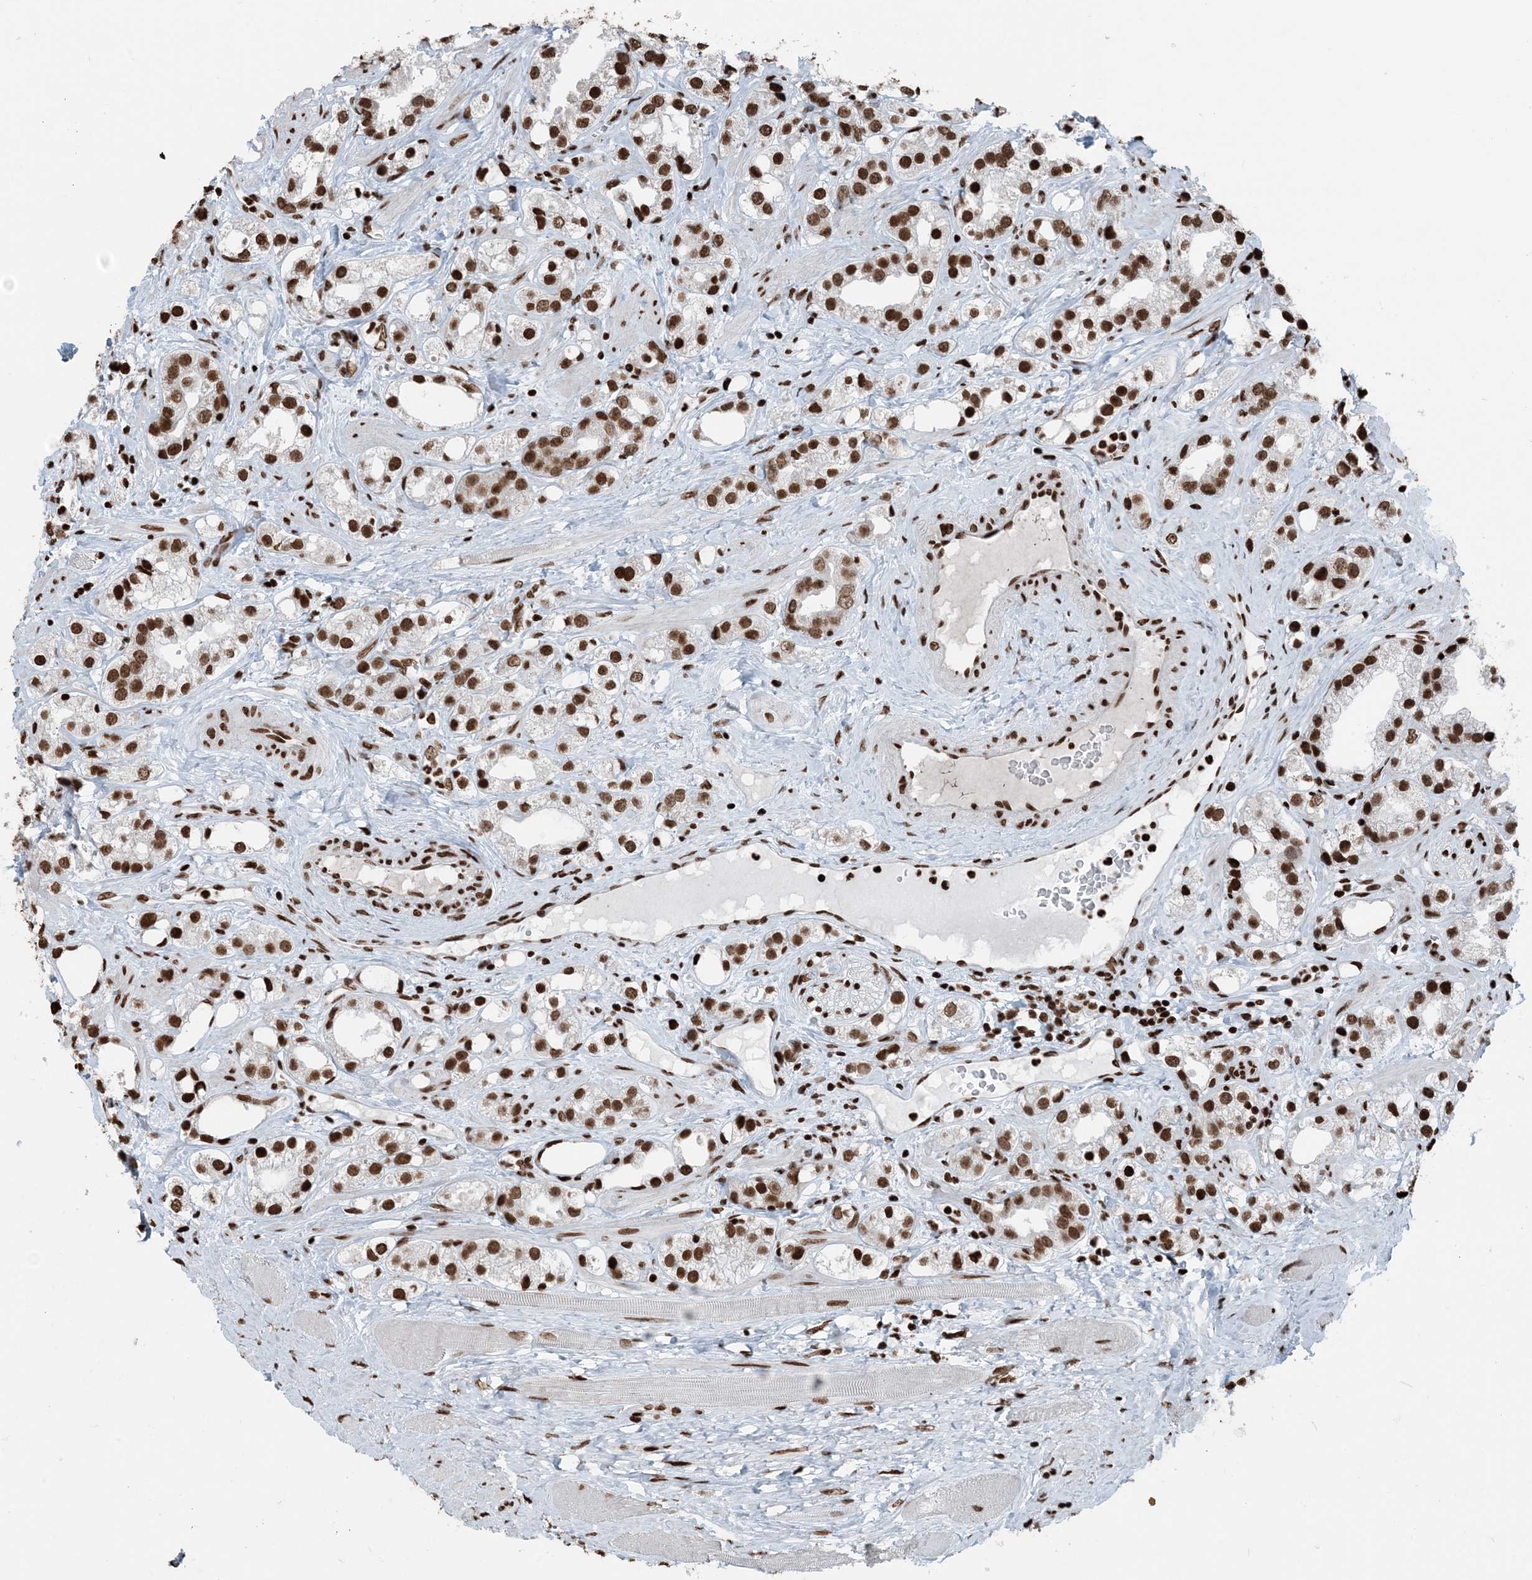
{"staining": {"intensity": "strong", "quantity": ">75%", "location": "nuclear"}, "tissue": "prostate cancer", "cell_type": "Tumor cells", "image_type": "cancer", "snomed": [{"axis": "morphology", "description": "Adenocarcinoma, NOS"}, {"axis": "topography", "description": "Prostate"}], "caption": "Immunohistochemistry (IHC) micrograph of human prostate cancer (adenocarcinoma) stained for a protein (brown), which demonstrates high levels of strong nuclear expression in about >75% of tumor cells.", "gene": "H3-3B", "patient": {"sex": "male", "age": 79}}